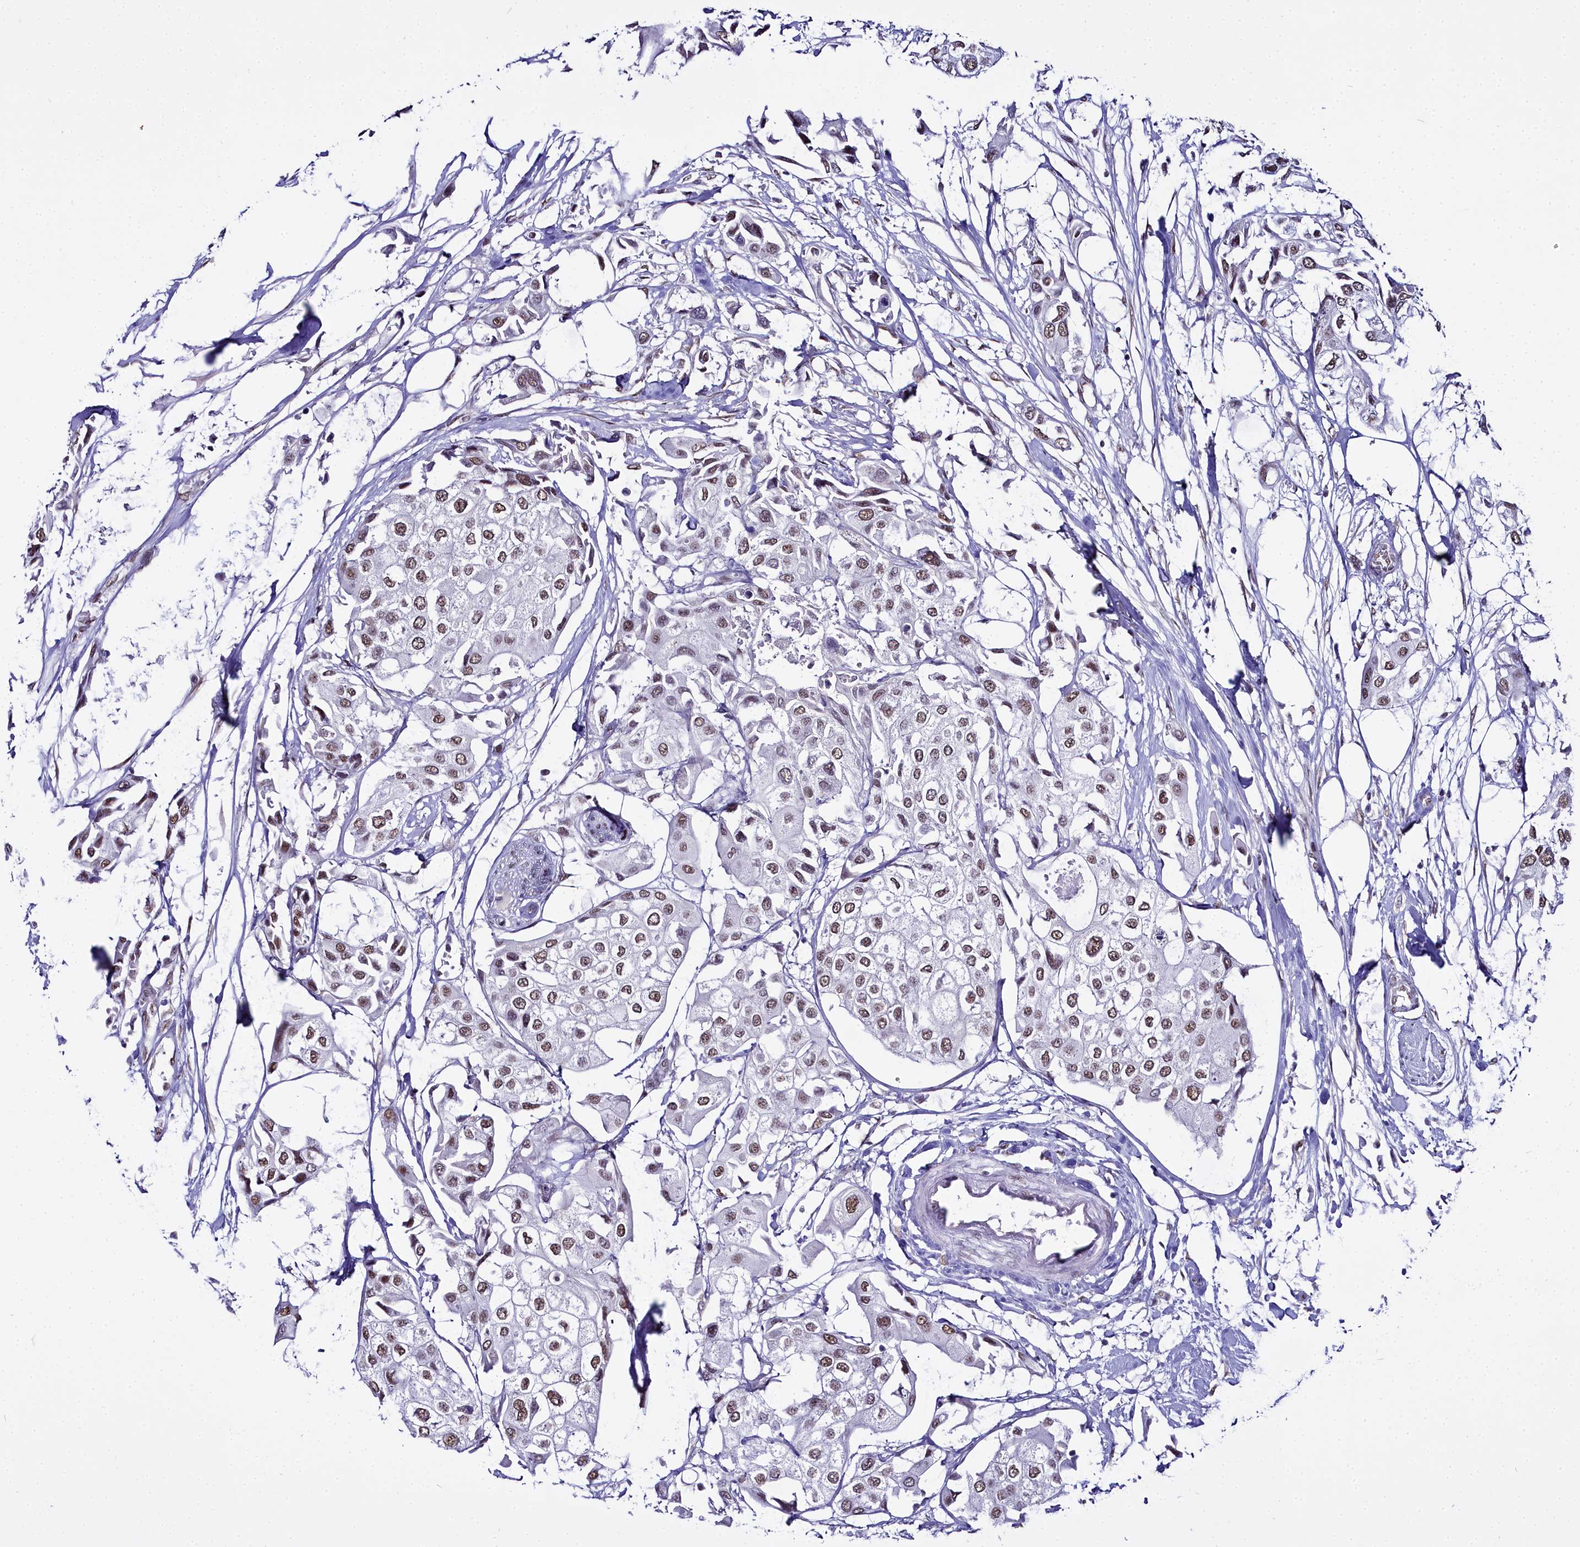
{"staining": {"intensity": "moderate", "quantity": ">75%", "location": "nuclear"}, "tissue": "urothelial cancer", "cell_type": "Tumor cells", "image_type": "cancer", "snomed": [{"axis": "morphology", "description": "Urothelial carcinoma, High grade"}, {"axis": "topography", "description": "Urinary bladder"}], "caption": "Immunohistochemical staining of urothelial carcinoma (high-grade) exhibits moderate nuclear protein expression in about >75% of tumor cells.", "gene": "RBM12", "patient": {"sex": "male", "age": 64}}